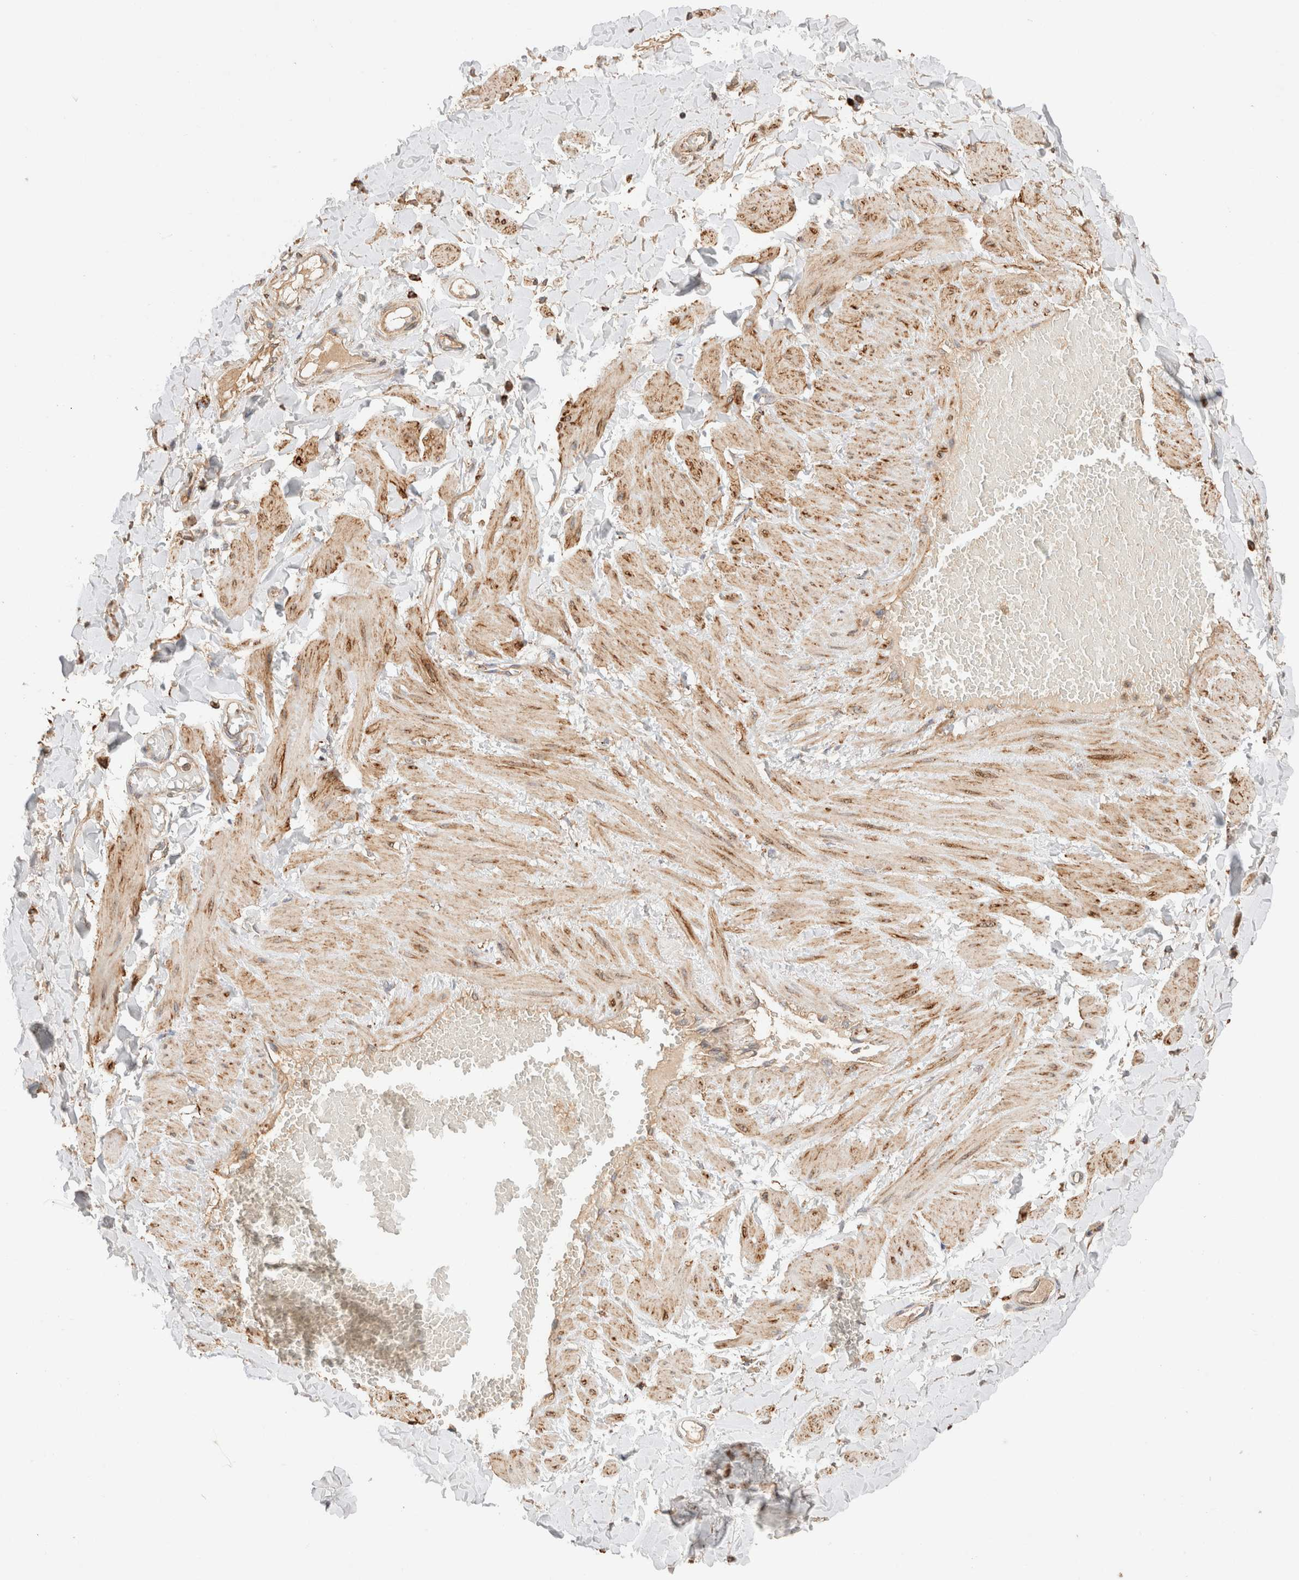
{"staining": {"intensity": "weak", "quantity": ">75%", "location": "cytoplasmic/membranous"}, "tissue": "adipose tissue", "cell_type": "Adipocytes", "image_type": "normal", "snomed": [{"axis": "morphology", "description": "Normal tissue, NOS"}, {"axis": "topography", "description": "Adipose tissue"}, {"axis": "topography", "description": "Vascular tissue"}, {"axis": "topography", "description": "Peripheral nerve tissue"}], "caption": "IHC (DAB (3,3'-diaminobenzidine)) staining of normal human adipose tissue exhibits weak cytoplasmic/membranous protein staining in approximately >75% of adipocytes.", "gene": "RABEPK", "patient": {"sex": "male", "age": 25}}